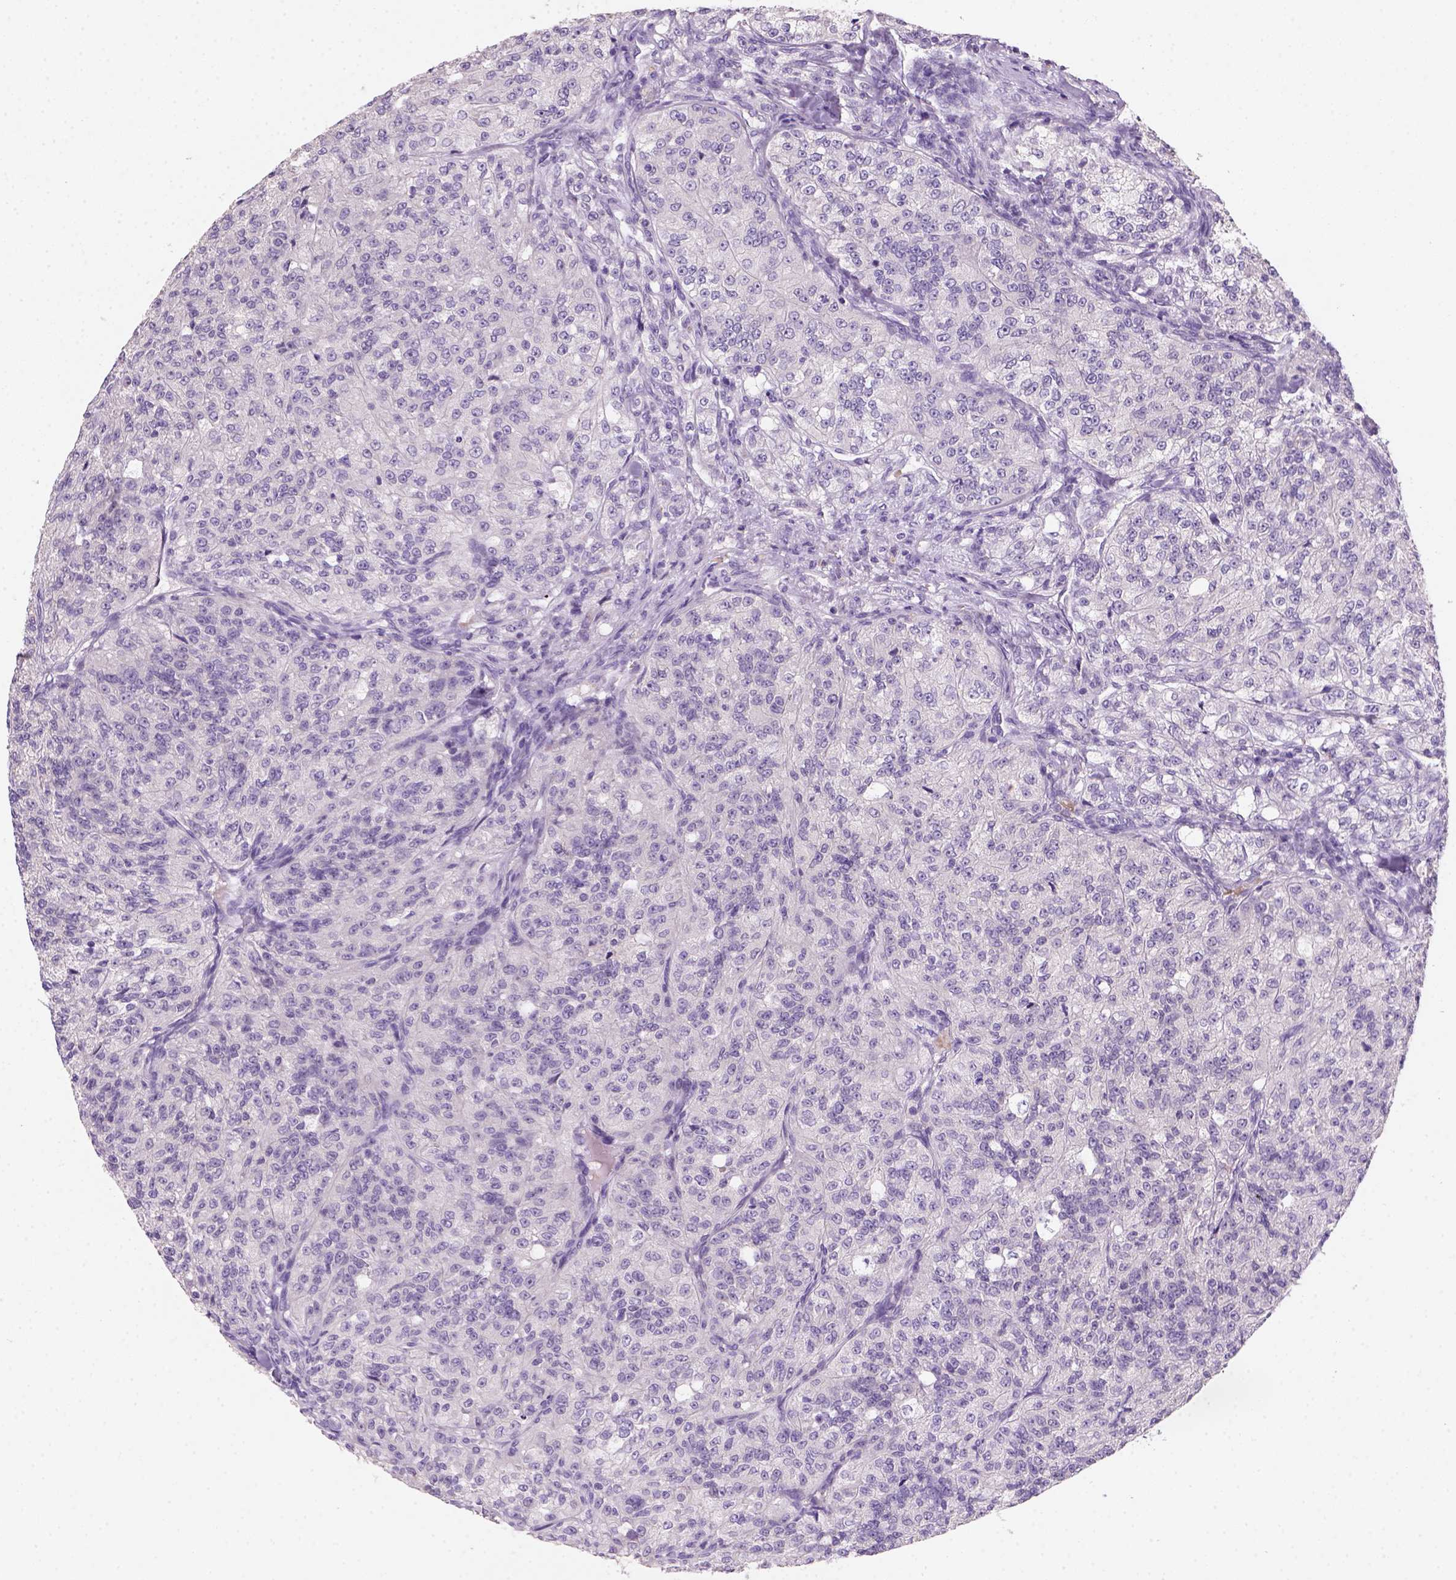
{"staining": {"intensity": "negative", "quantity": "none", "location": "none"}, "tissue": "renal cancer", "cell_type": "Tumor cells", "image_type": "cancer", "snomed": [{"axis": "morphology", "description": "Adenocarcinoma, NOS"}, {"axis": "topography", "description": "Kidney"}], "caption": "This is a image of immunohistochemistry staining of renal cancer (adenocarcinoma), which shows no positivity in tumor cells. Brightfield microscopy of IHC stained with DAB (3,3'-diaminobenzidine) (brown) and hematoxylin (blue), captured at high magnification.", "gene": "ZMAT4", "patient": {"sex": "female", "age": 63}}